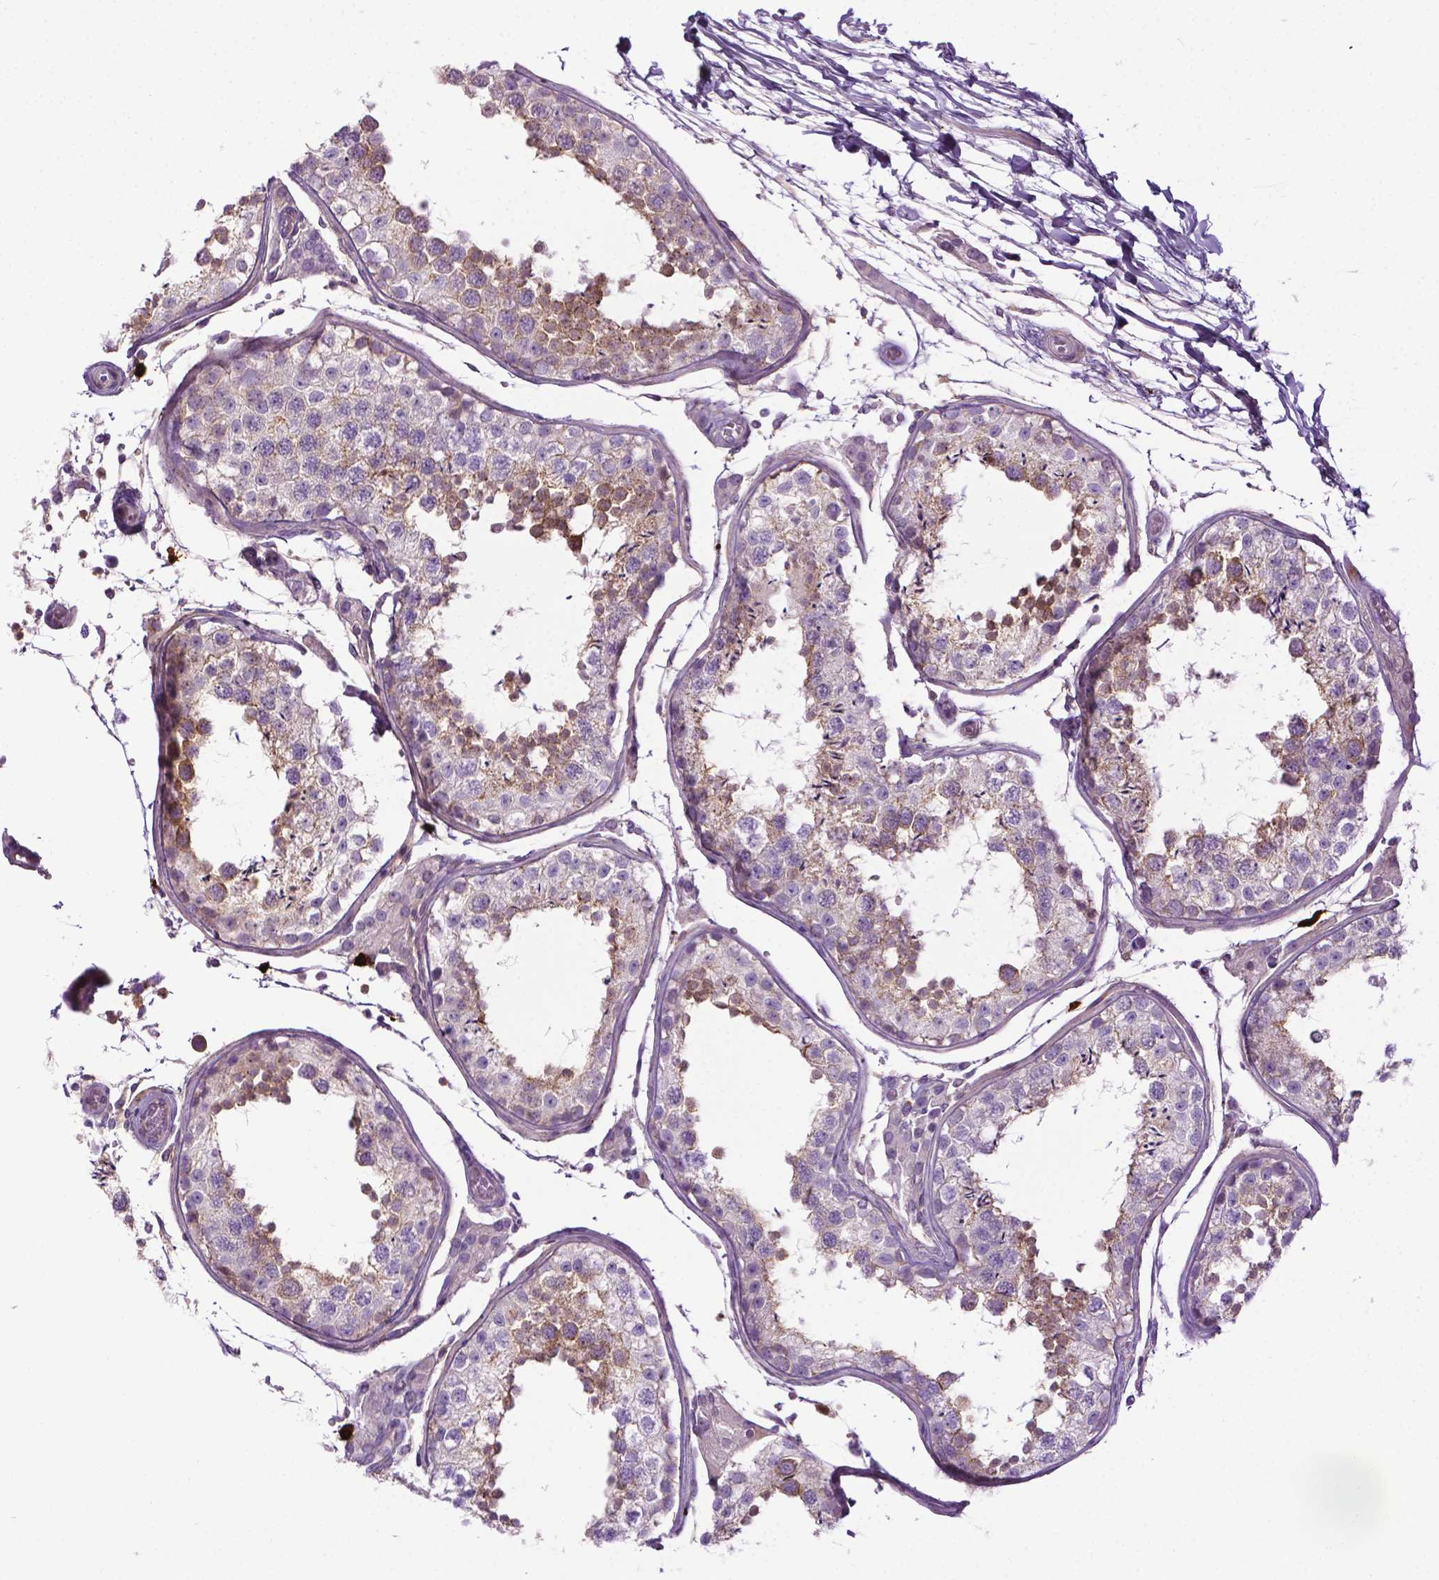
{"staining": {"intensity": "moderate", "quantity": "25%-75%", "location": "cytoplasmic/membranous"}, "tissue": "testis", "cell_type": "Cells in seminiferous ducts", "image_type": "normal", "snomed": [{"axis": "morphology", "description": "Normal tissue, NOS"}, {"axis": "topography", "description": "Testis"}], "caption": "An immunohistochemistry (IHC) micrograph of unremarkable tissue is shown. Protein staining in brown highlights moderate cytoplasmic/membranous positivity in testis within cells in seminiferous ducts. The staining is performed using DAB (3,3'-diaminobenzidine) brown chromogen to label protein expression. The nuclei are counter-stained blue using hematoxylin.", "gene": "SPECC1L", "patient": {"sex": "male", "age": 29}}